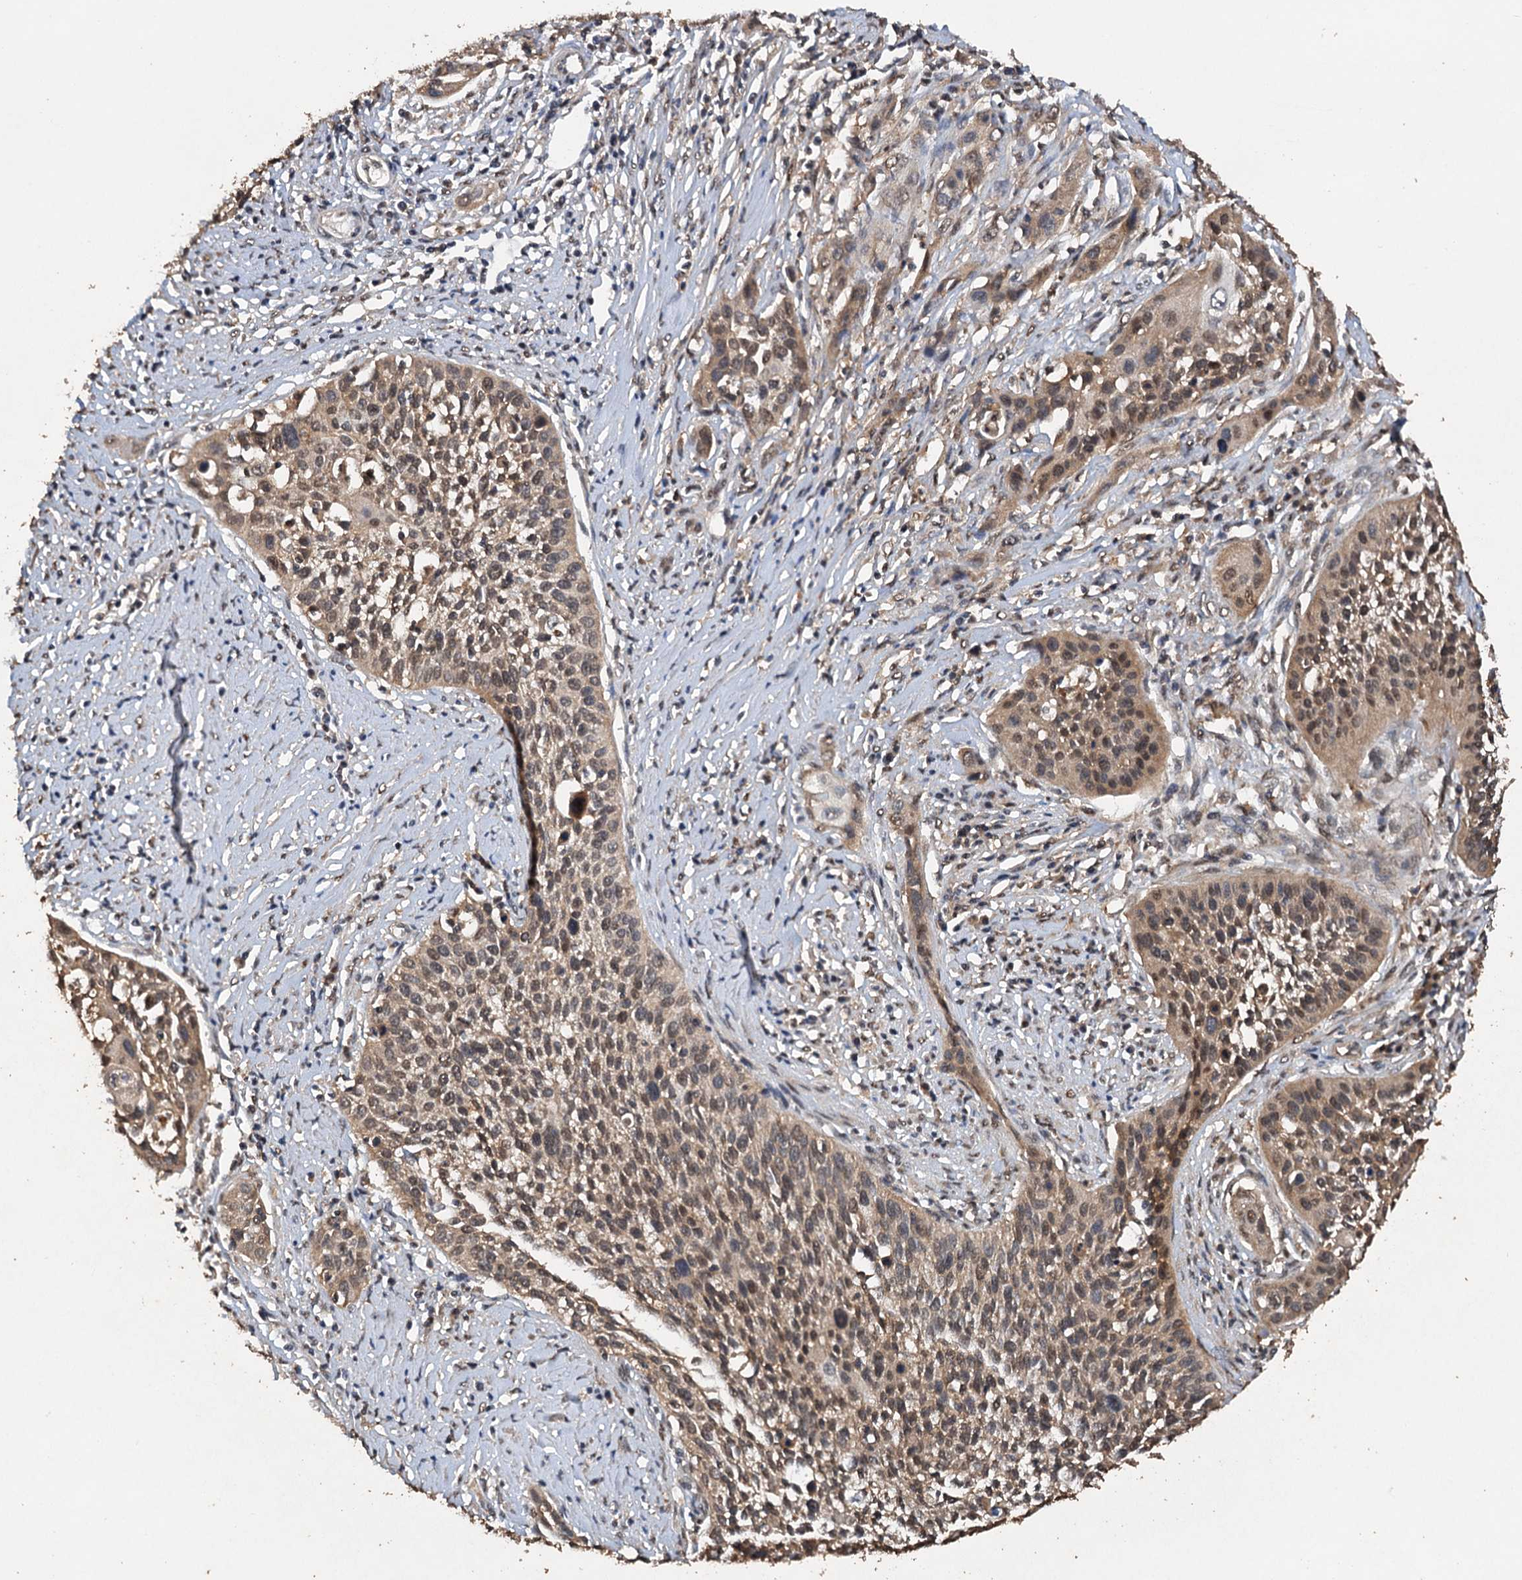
{"staining": {"intensity": "weak", "quantity": "25%-75%", "location": "cytoplasmic/membranous,nuclear"}, "tissue": "cervical cancer", "cell_type": "Tumor cells", "image_type": "cancer", "snomed": [{"axis": "morphology", "description": "Squamous cell carcinoma, NOS"}, {"axis": "topography", "description": "Cervix"}], "caption": "Cervical cancer stained for a protein reveals weak cytoplasmic/membranous and nuclear positivity in tumor cells.", "gene": "PSMD9", "patient": {"sex": "female", "age": 34}}